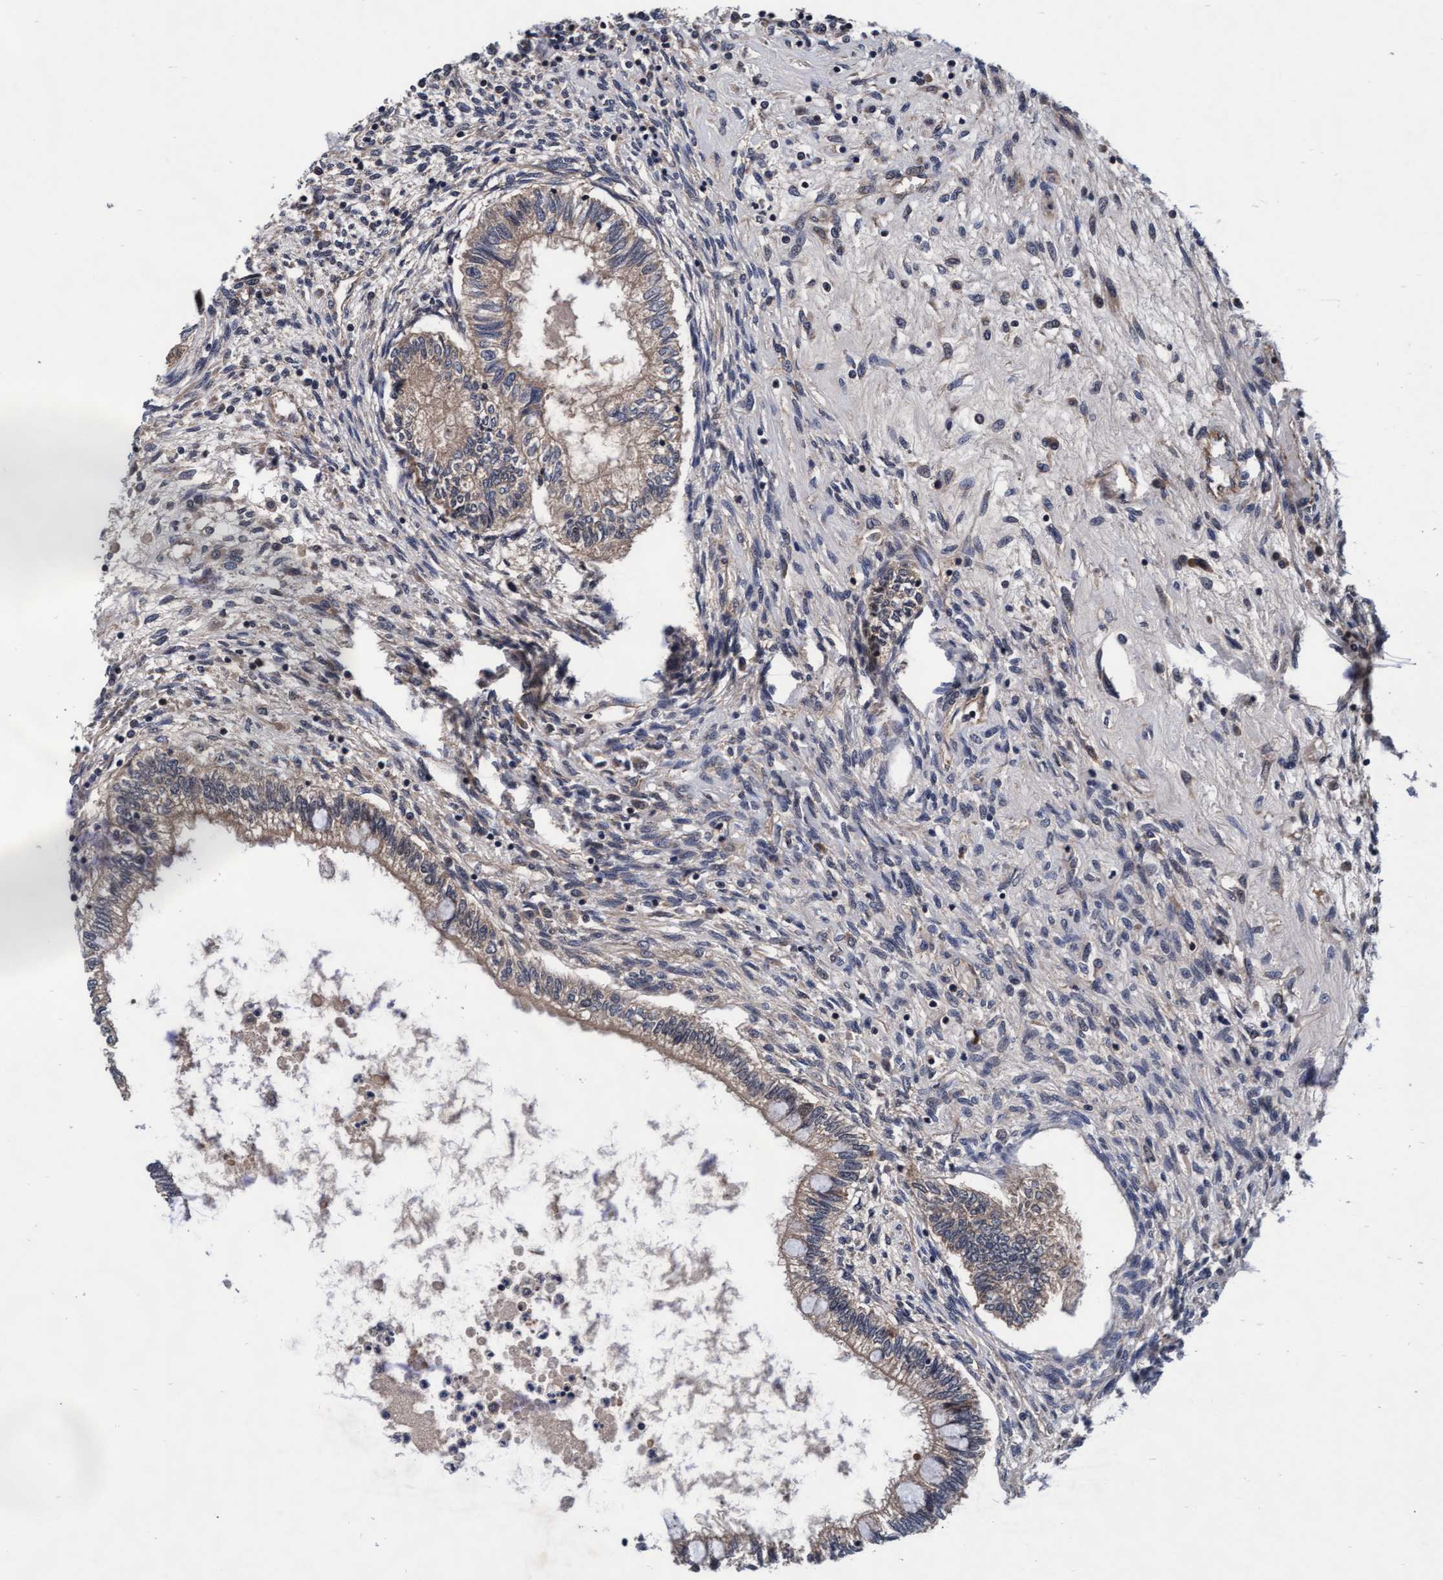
{"staining": {"intensity": "weak", "quantity": "25%-75%", "location": "cytoplasmic/membranous"}, "tissue": "testis cancer", "cell_type": "Tumor cells", "image_type": "cancer", "snomed": [{"axis": "morphology", "description": "Seminoma, NOS"}, {"axis": "topography", "description": "Testis"}], "caption": "A brown stain highlights weak cytoplasmic/membranous expression of a protein in human seminoma (testis) tumor cells. The staining is performed using DAB (3,3'-diaminobenzidine) brown chromogen to label protein expression. The nuclei are counter-stained blue using hematoxylin.", "gene": "EFCAB13", "patient": {"sex": "male", "age": 28}}